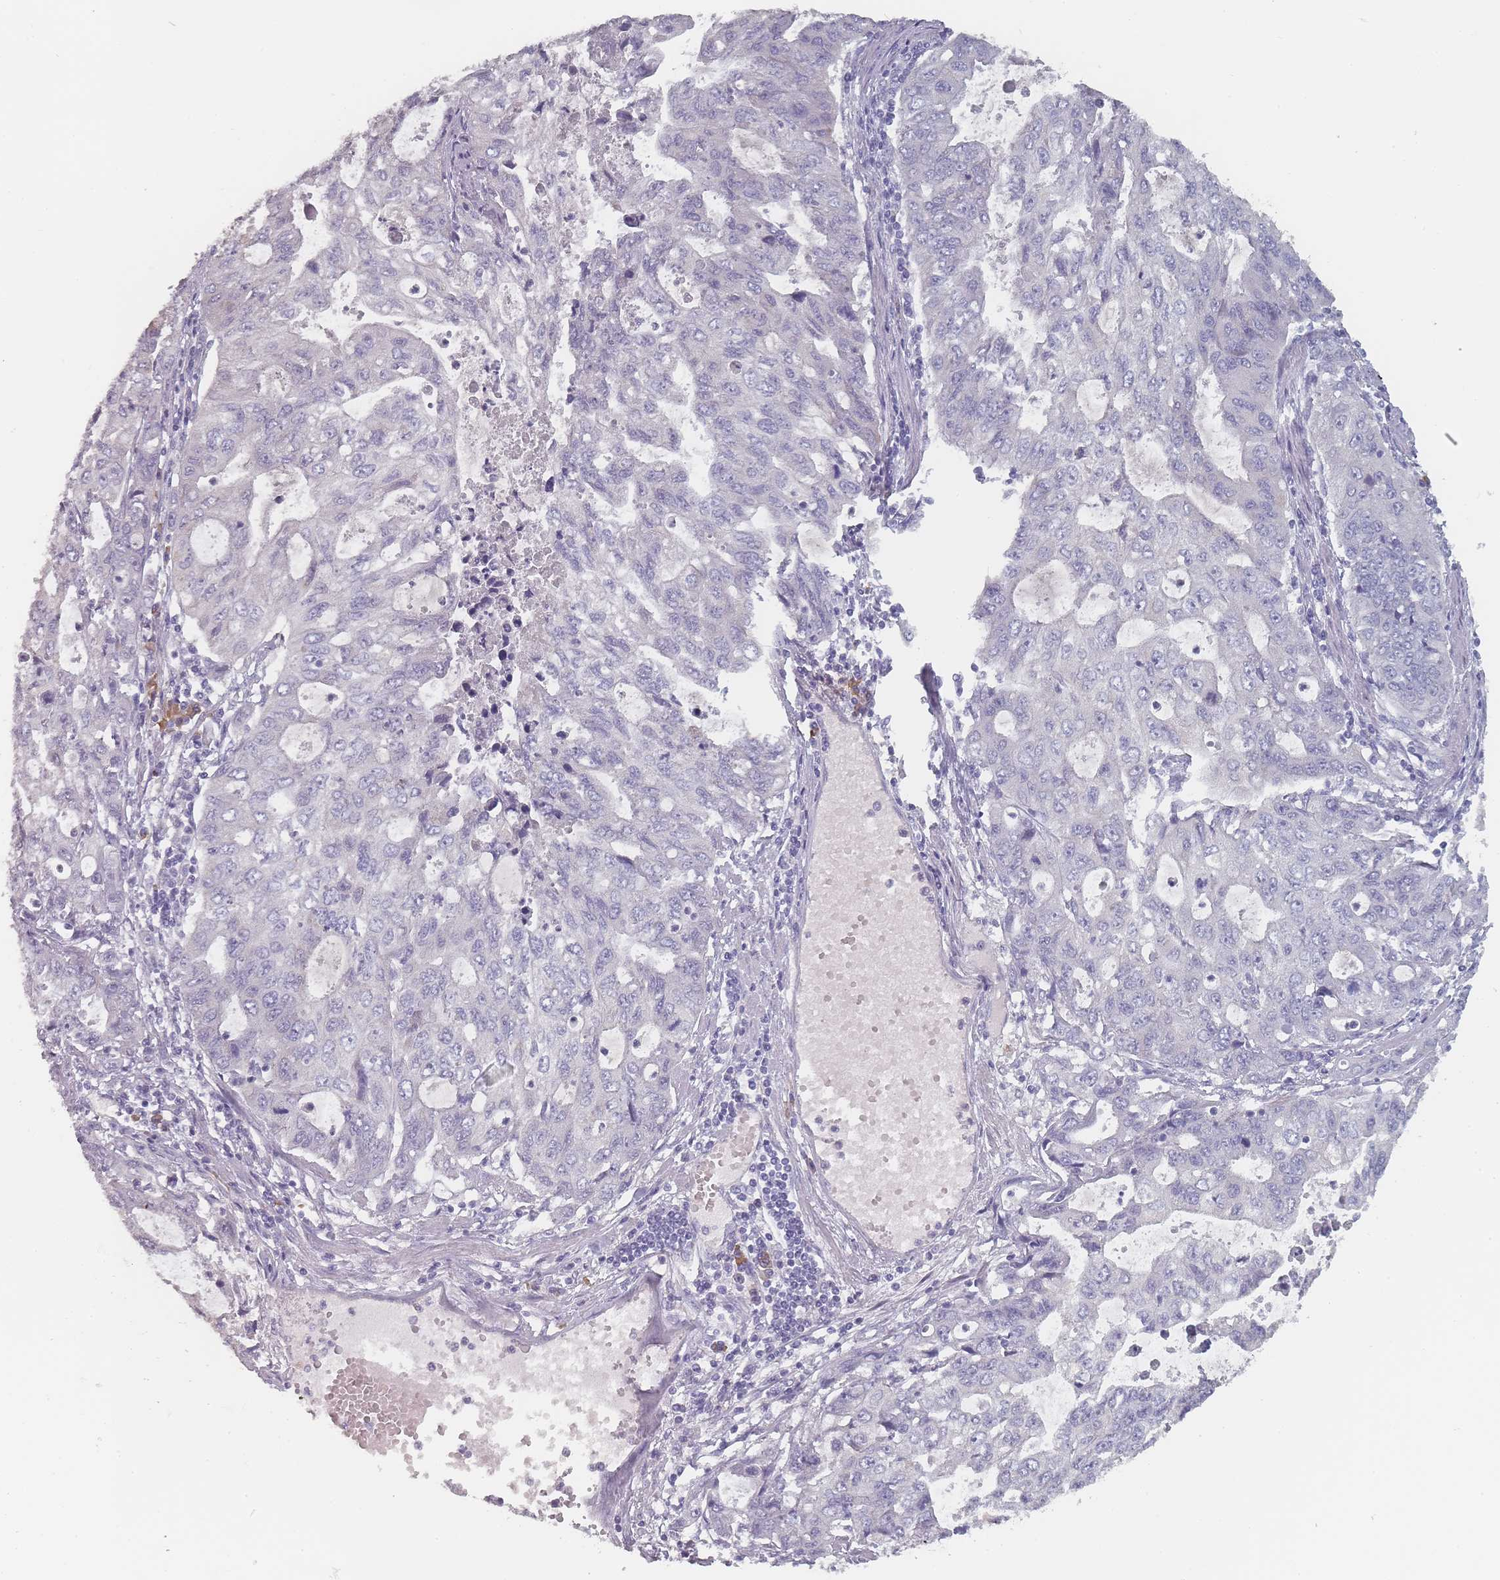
{"staining": {"intensity": "negative", "quantity": "none", "location": "none"}, "tissue": "stomach cancer", "cell_type": "Tumor cells", "image_type": "cancer", "snomed": [{"axis": "morphology", "description": "Adenocarcinoma, NOS"}, {"axis": "topography", "description": "Stomach, upper"}], "caption": "Immunohistochemistry (IHC) photomicrograph of neoplastic tissue: stomach cancer (adenocarcinoma) stained with DAB exhibits no significant protein positivity in tumor cells. (Stains: DAB IHC with hematoxylin counter stain, Microscopy: brightfield microscopy at high magnification).", "gene": "SLC35E4", "patient": {"sex": "female", "age": 52}}